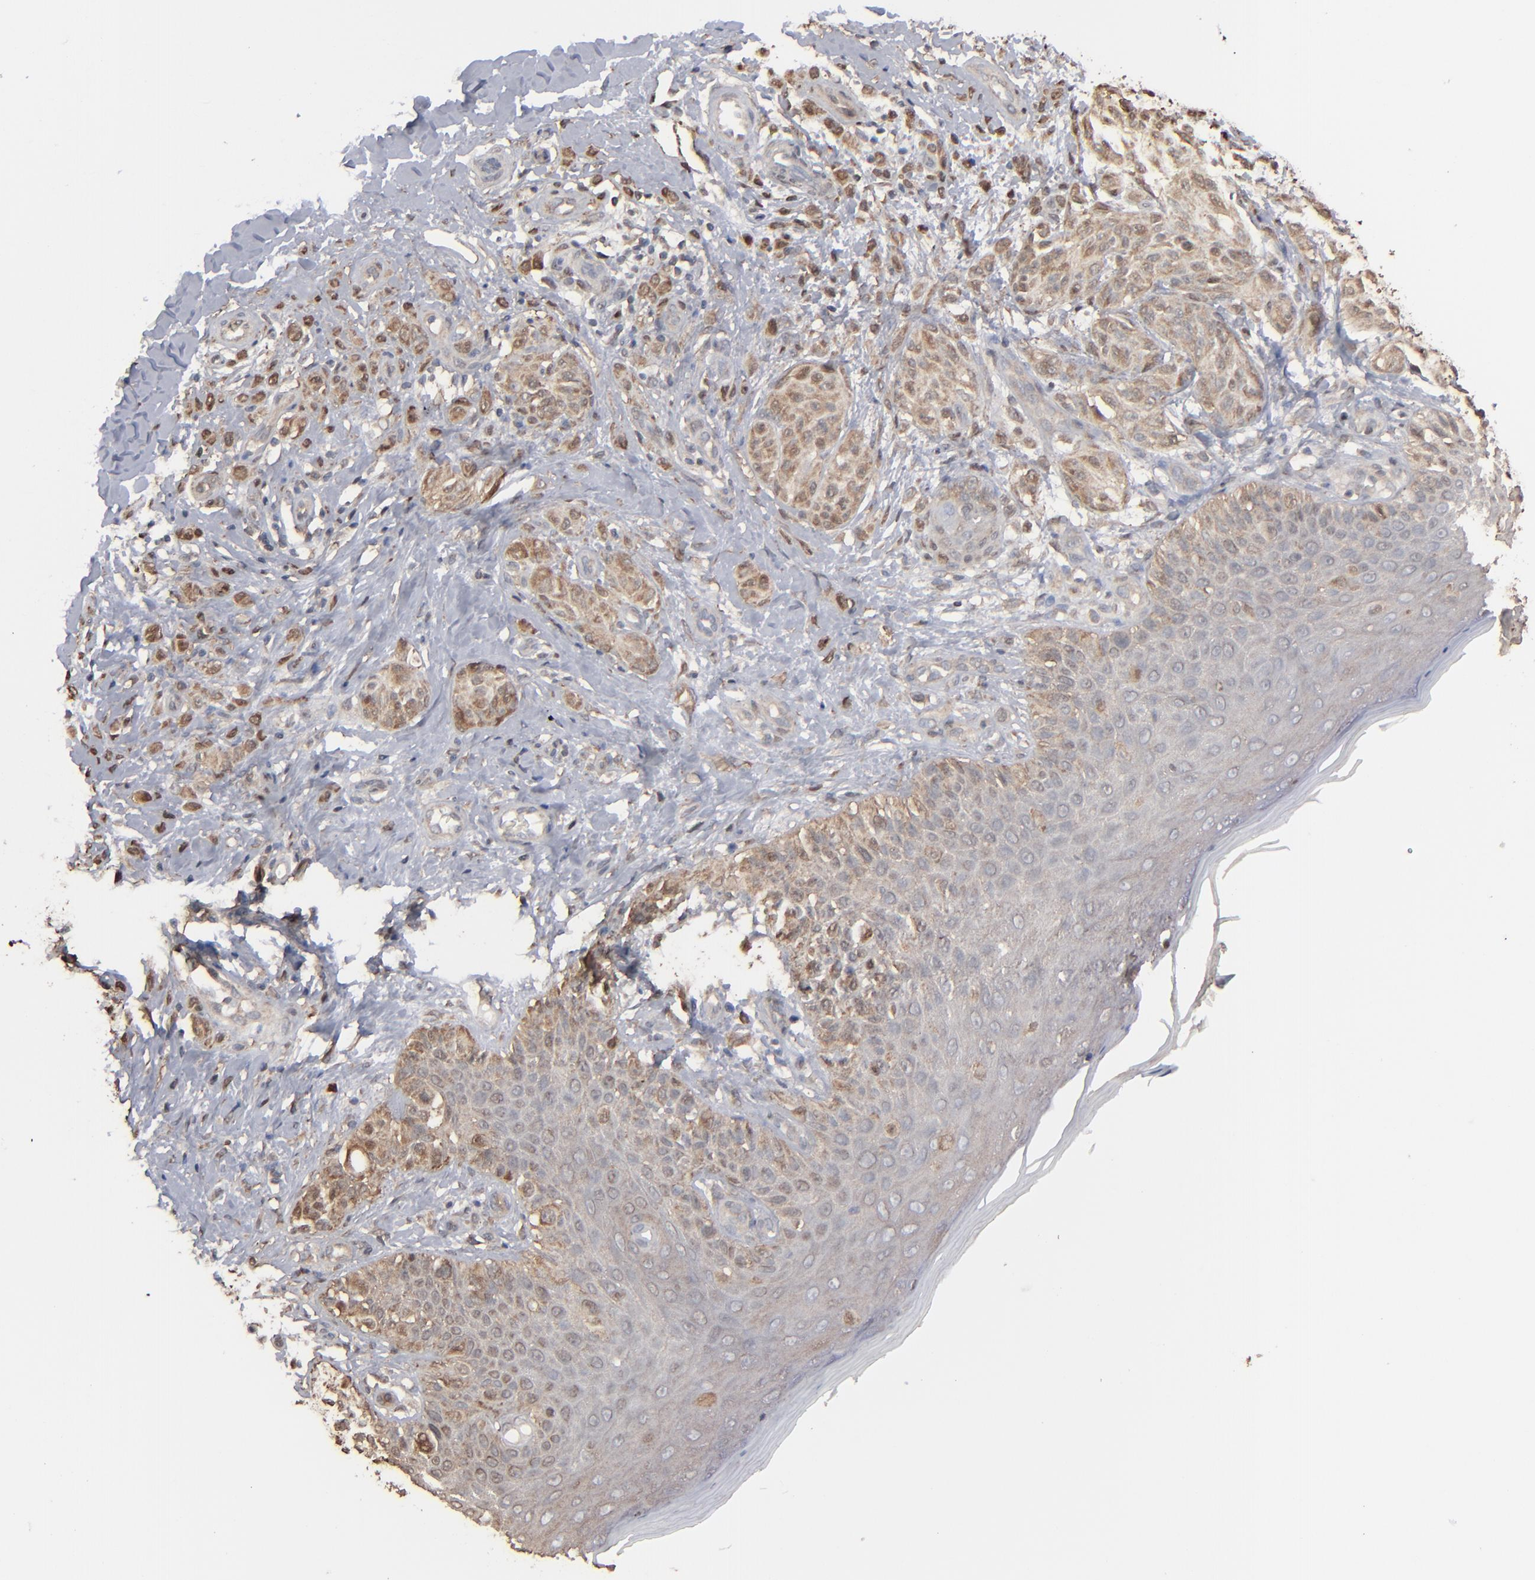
{"staining": {"intensity": "moderate", "quantity": ">75%", "location": "cytoplasmic/membranous"}, "tissue": "melanoma", "cell_type": "Tumor cells", "image_type": "cancer", "snomed": [{"axis": "morphology", "description": "Malignant melanoma, NOS"}, {"axis": "topography", "description": "Skin"}], "caption": "Human melanoma stained with a protein marker exhibits moderate staining in tumor cells.", "gene": "NME1-NME2", "patient": {"sex": "male", "age": 57}}